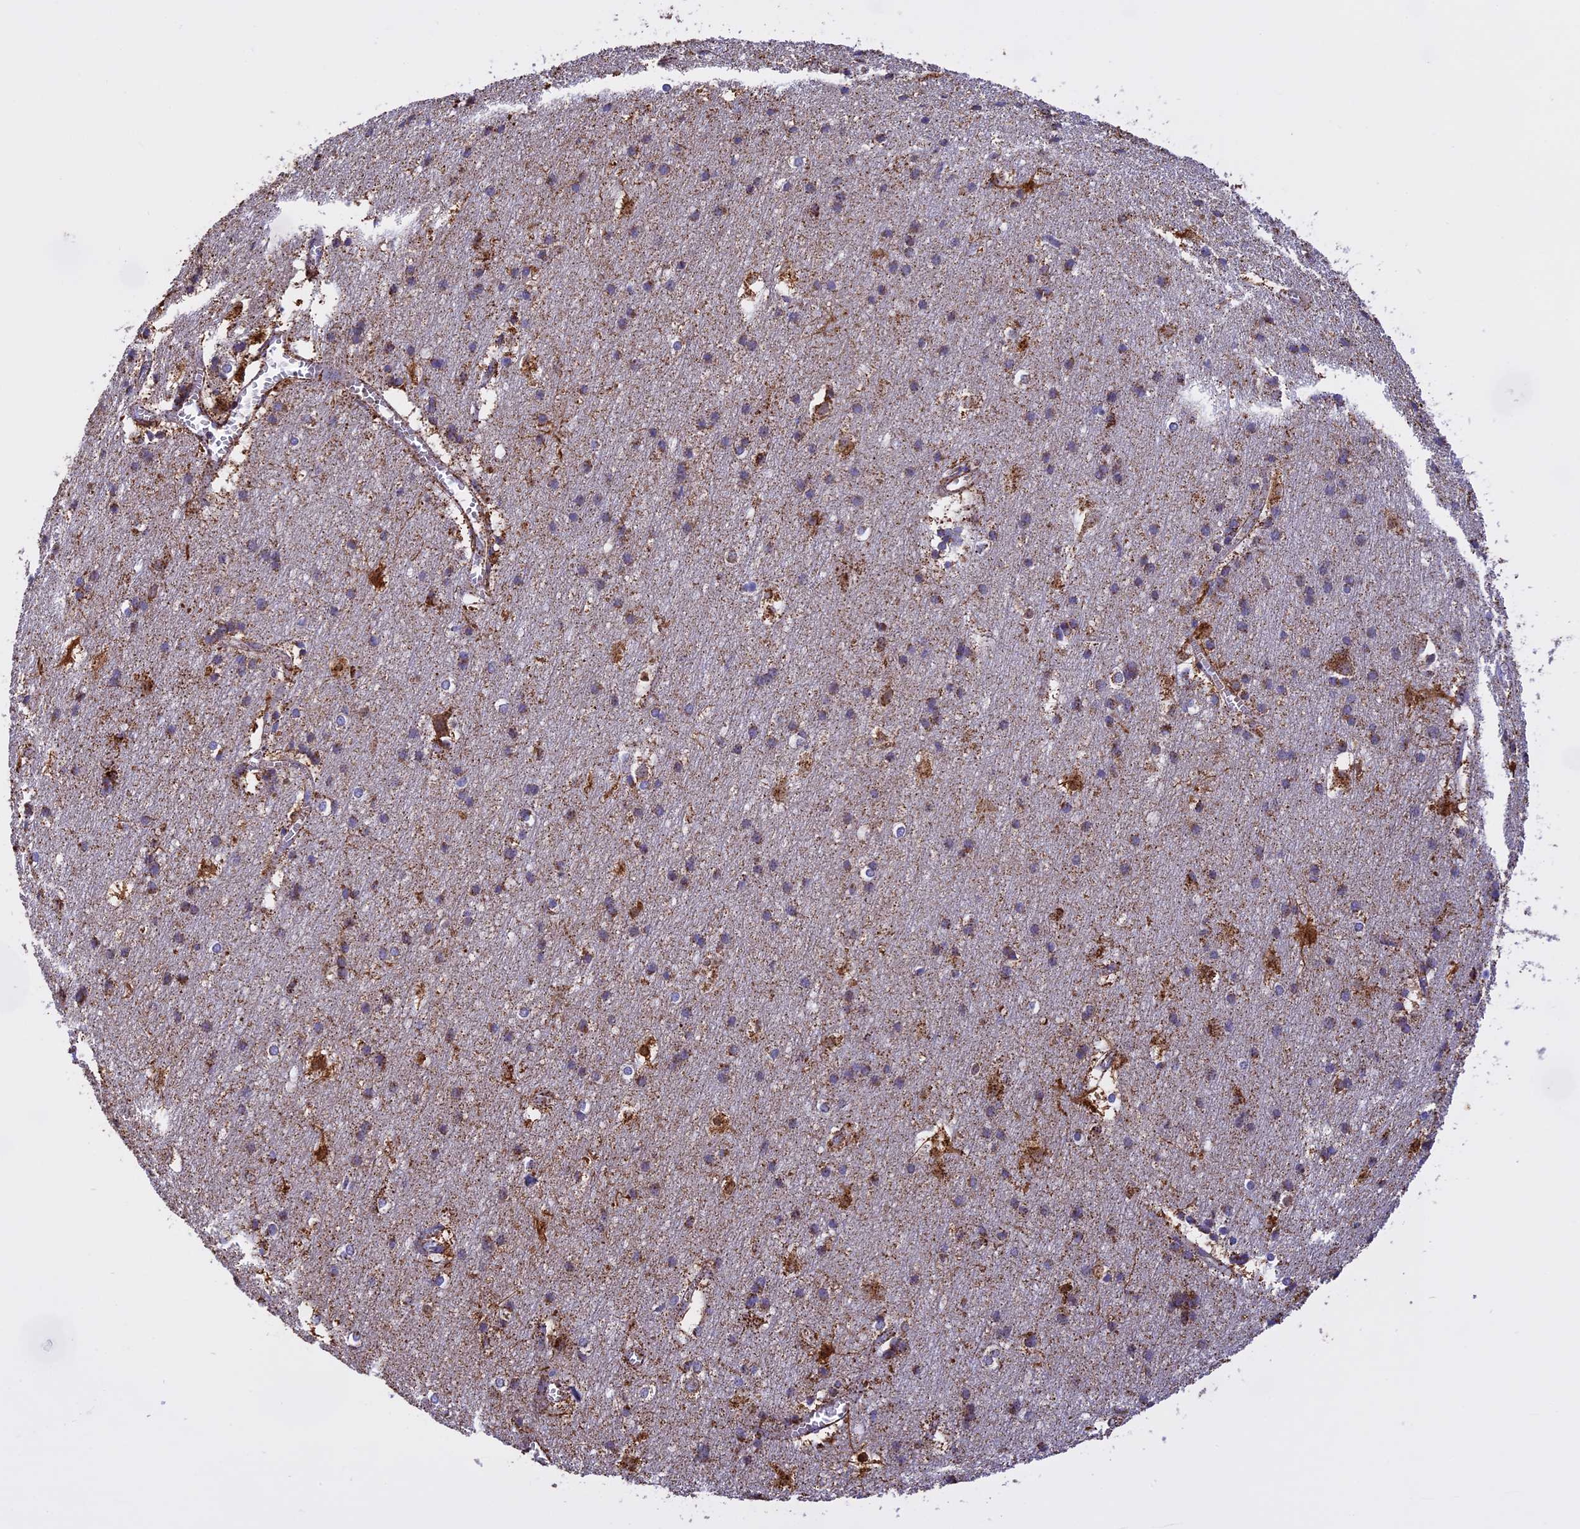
{"staining": {"intensity": "moderate", "quantity": ">75%", "location": "cytoplasmic/membranous"}, "tissue": "cerebral cortex", "cell_type": "Endothelial cells", "image_type": "normal", "snomed": [{"axis": "morphology", "description": "Normal tissue, NOS"}, {"axis": "topography", "description": "Cerebral cortex"}], "caption": "An IHC histopathology image of unremarkable tissue is shown. Protein staining in brown labels moderate cytoplasmic/membranous positivity in cerebral cortex within endothelial cells.", "gene": "KCNG1", "patient": {"sex": "male", "age": 54}}